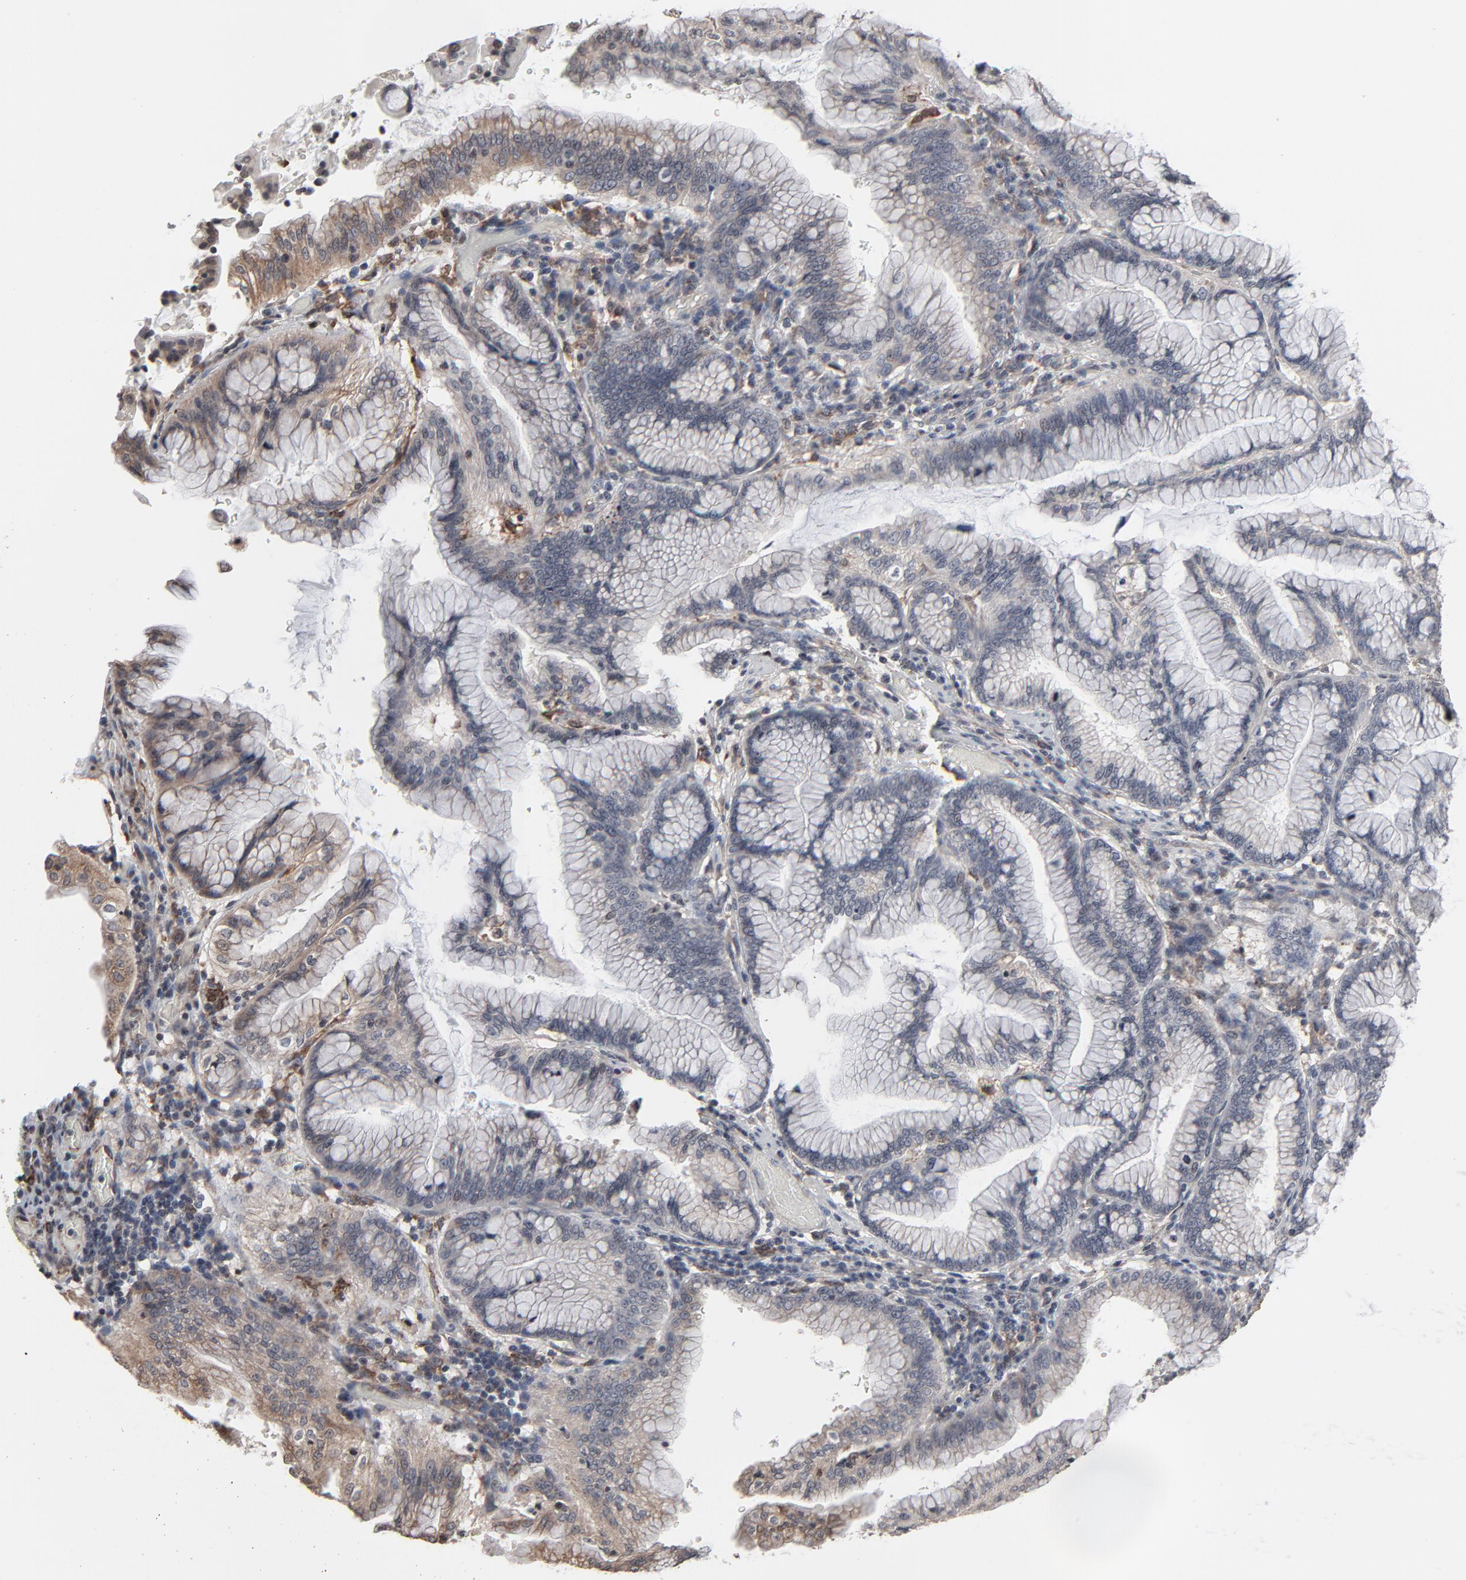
{"staining": {"intensity": "weak", "quantity": "25%-75%", "location": "cytoplasmic/membranous"}, "tissue": "pancreatic cancer", "cell_type": "Tumor cells", "image_type": "cancer", "snomed": [{"axis": "morphology", "description": "Adenocarcinoma, NOS"}, {"axis": "topography", "description": "Pancreas"}], "caption": "There is low levels of weak cytoplasmic/membranous expression in tumor cells of pancreatic cancer (adenocarcinoma), as demonstrated by immunohistochemical staining (brown color).", "gene": "CTNND1", "patient": {"sex": "female", "age": 64}}